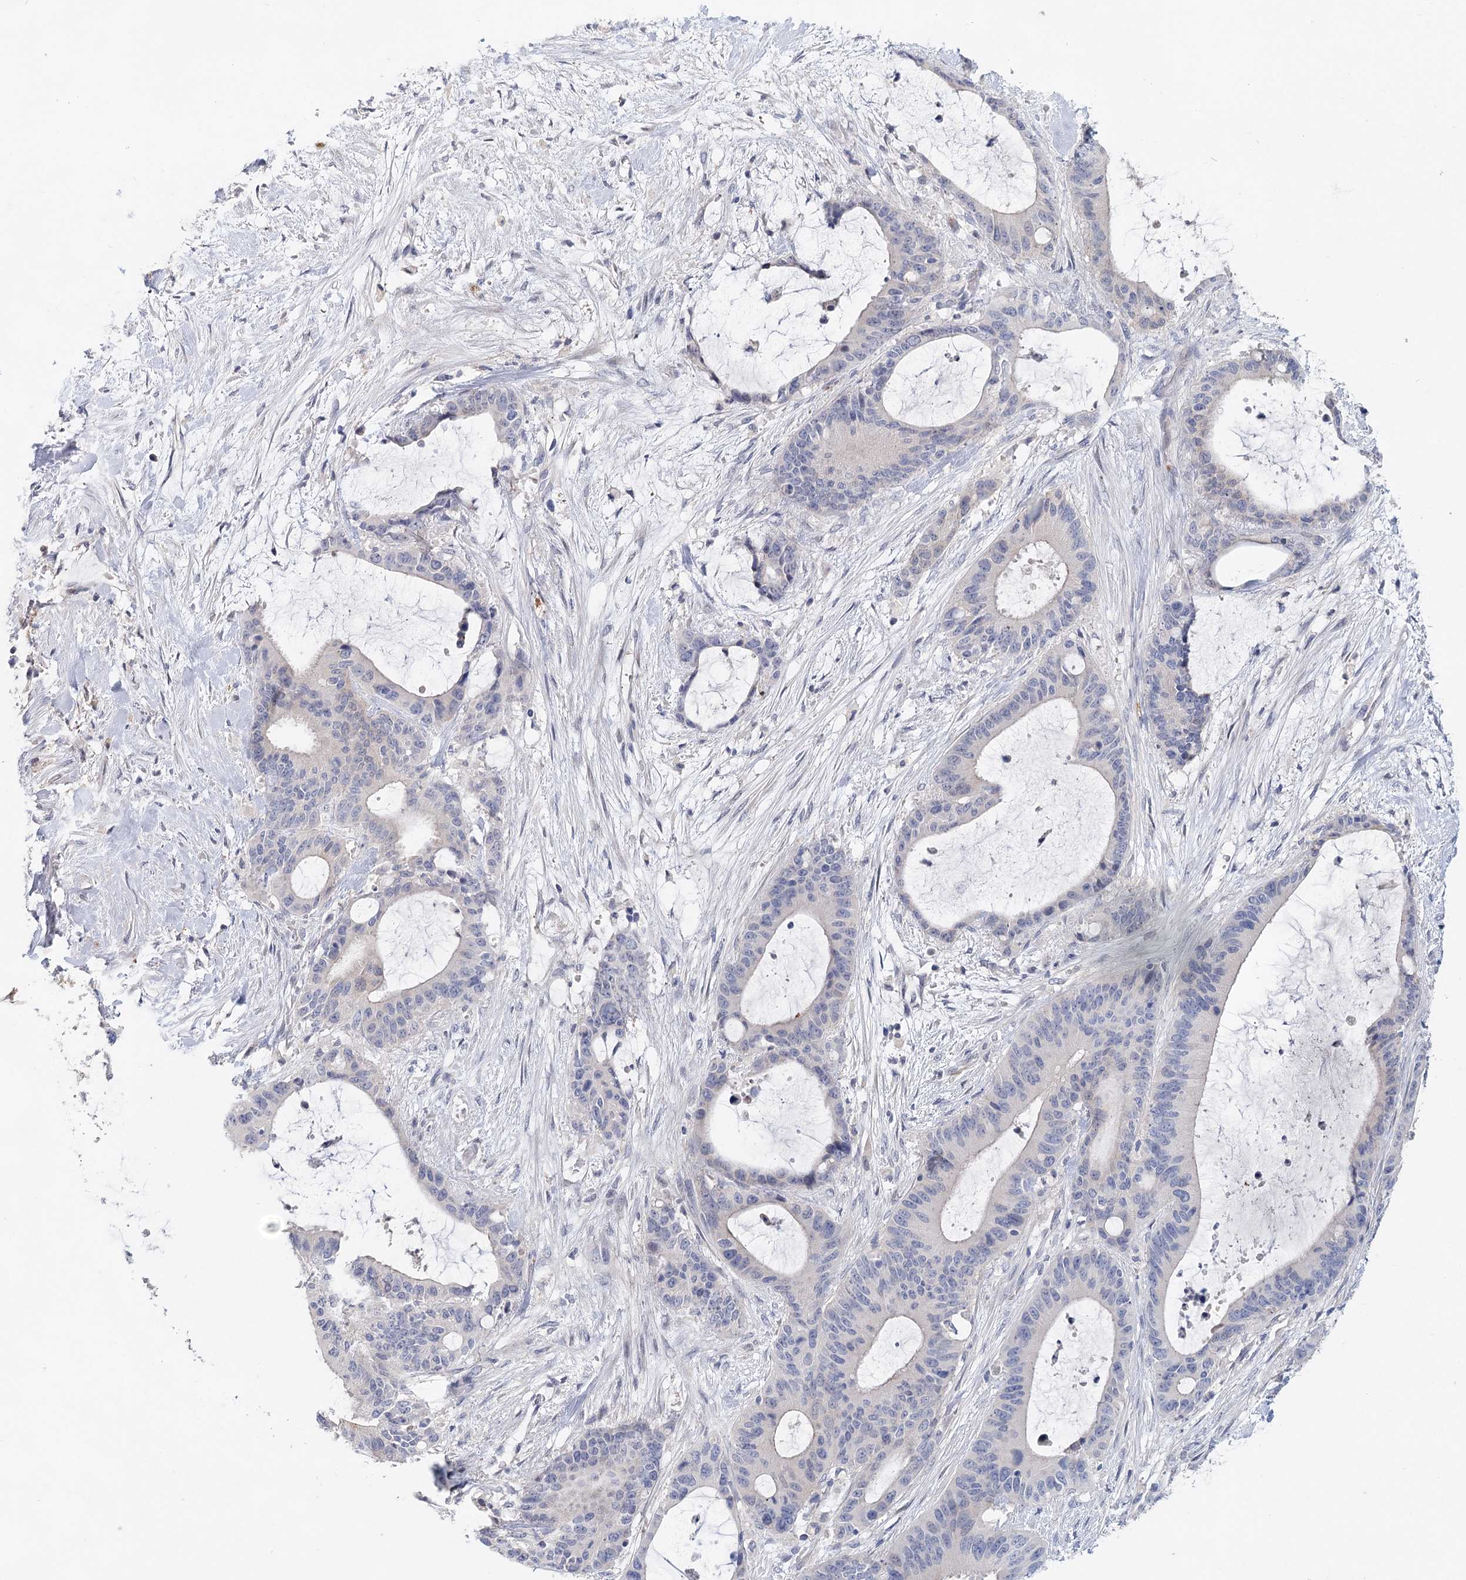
{"staining": {"intensity": "negative", "quantity": "none", "location": "none"}, "tissue": "liver cancer", "cell_type": "Tumor cells", "image_type": "cancer", "snomed": [{"axis": "morphology", "description": "Normal tissue, NOS"}, {"axis": "morphology", "description": "Cholangiocarcinoma"}, {"axis": "topography", "description": "Liver"}, {"axis": "topography", "description": "Peripheral nerve tissue"}], "caption": "Tumor cells show no significant protein expression in cholangiocarcinoma (liver).", "gene": "SLC19A3", "patient": {"sex": "female", "age": 73}}